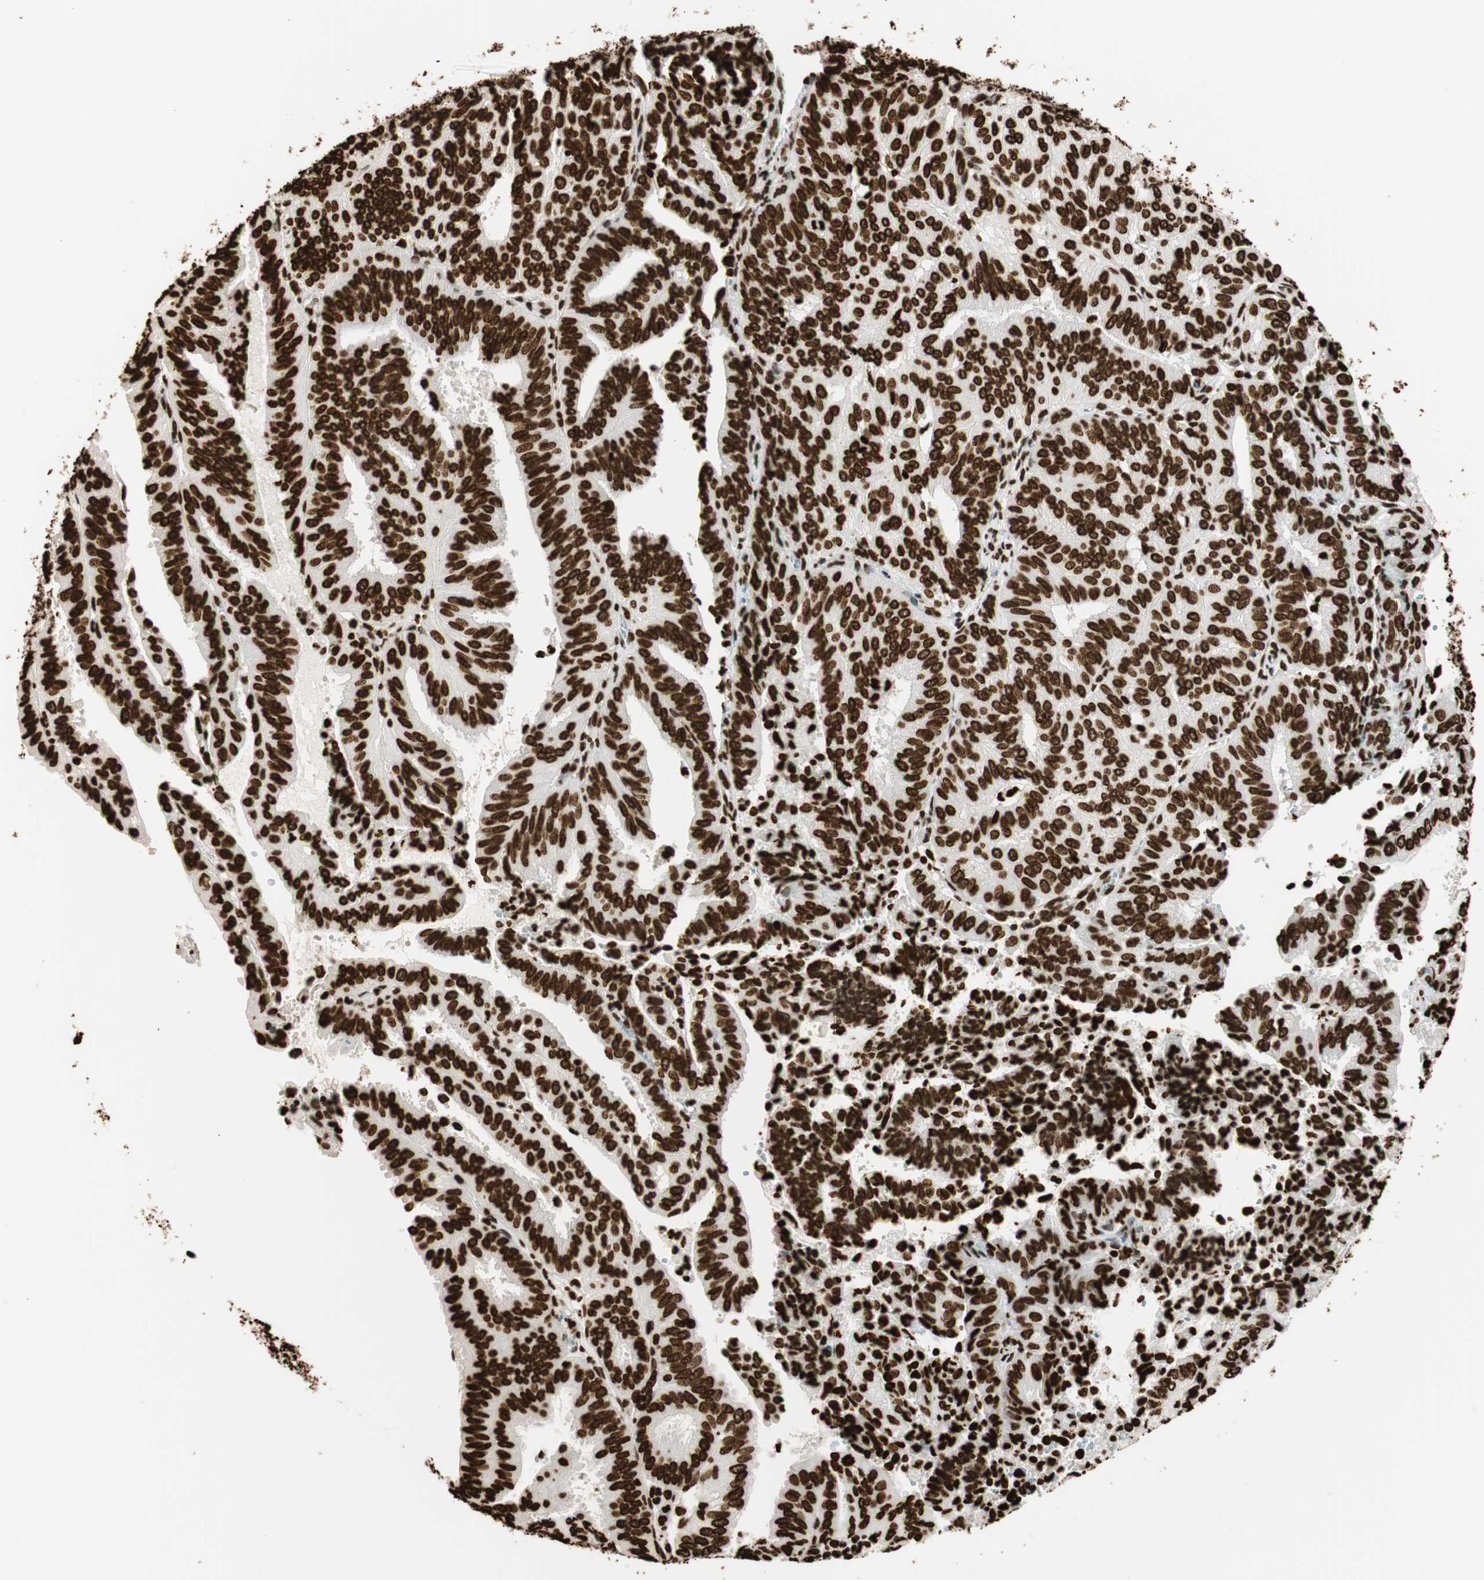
{"staining": {"intensity": "strong", "quantity": ">75%", "location": "nuclear"}, "tissue": "endometrial cancer", "cell_type": "Tumor cells", "image_type": "cancer", "snomed": [{"axis": "morphology", "description": "Adenocarcinoma, NOS"}, {"axis": "topography", "description": "Uterus"}], "caption": "Endometrial cancer was stained to show a protein in brown. There is high levels of strong nuclear positivity in approximately >75% of tumor cells. (brown staining indicates protein expression, while blue staining denotes nuclei).", "gene": "GLI2", "patient": {"sex": "female", "age": 60}}